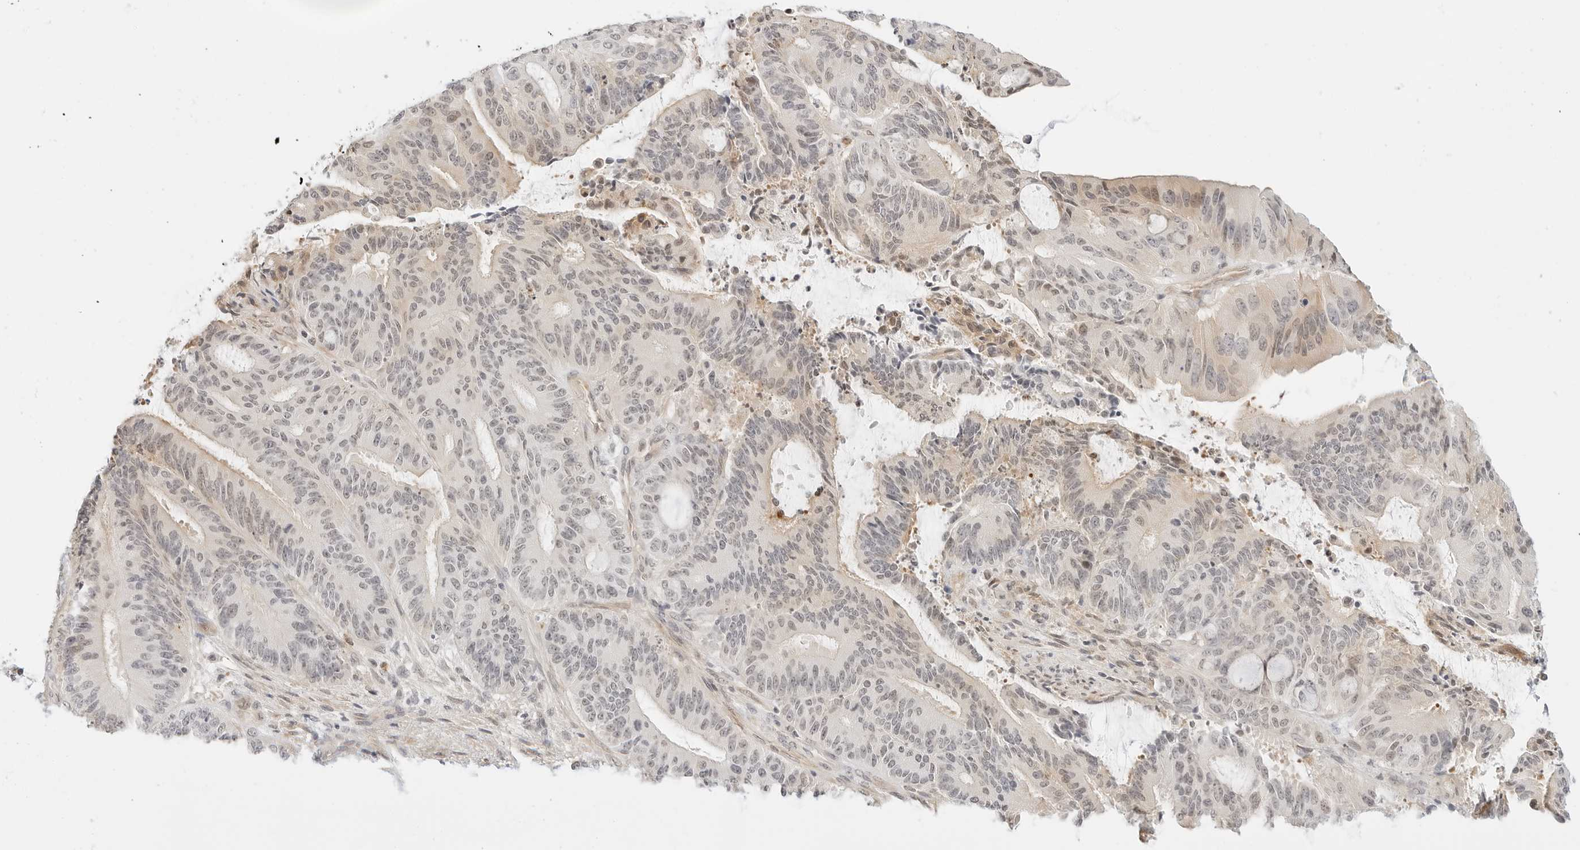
{"staining": {"intensity": "weak", "quantity": "25%-75%", "location": "nuclear"}, "tissue": "liver cancer", "cell_type": "Tumor cells", "image_type": "cancer", "snomed": [{"axis": "morphology", "description": "Normal tissue, NOS"}, {"axis": "morphology", "description": "Cholangiocarcinoma"}, {"axis": "topography", "description": "Liver"}, {"axis": "topography", "description": "Peripheral nerve tissue"}], "caption": "Immunohistochemical staining of human liver cancer (cholangiocarcinoma) reveals low levels of weak nuclear expression in about 25%-75% of tumor cells.", "gene": "TEKT2", "patient": {"sex": "female", "age": 73}}